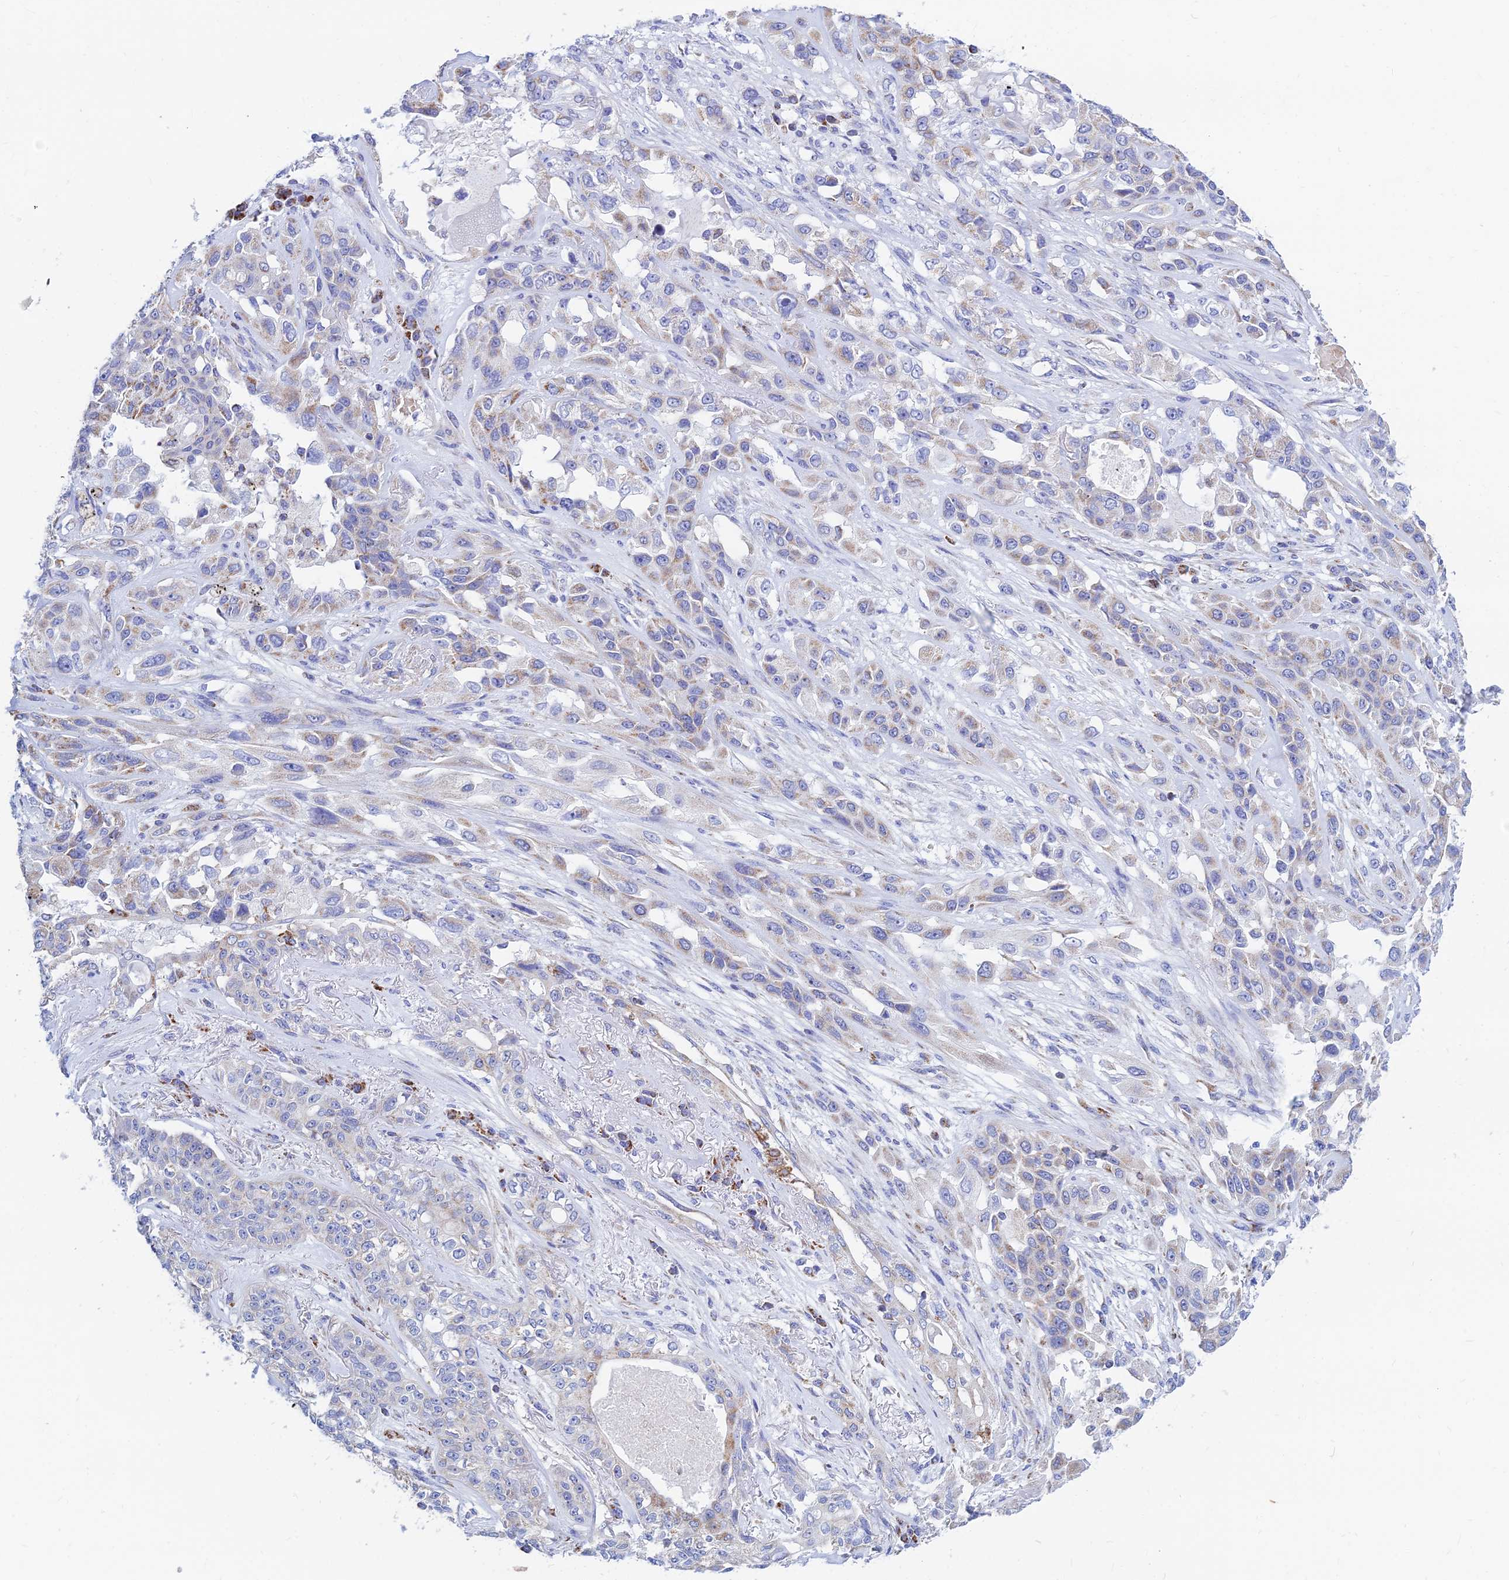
{"staining": {"intensity": "weak", "quantity": "25%-75%", "location": "cytoplasmic/membranous"}, "tissue": "lung cancer", "cell_type": "Tumor cells", "image_type": "cancer", "snomed": [{"axis": "morphology", "description": "Squamous cell carcinoma, NOS"}, {"axis": "topography", "description": "Lung"}], "caption": "Protein expression by immunohistochemistry shows weak cytoplasmic/membranous staining in about 25%-75% of tumor cells in lung cancer.", "gene": "MGST1", "patient": {"sex": "female", "age": 70}}